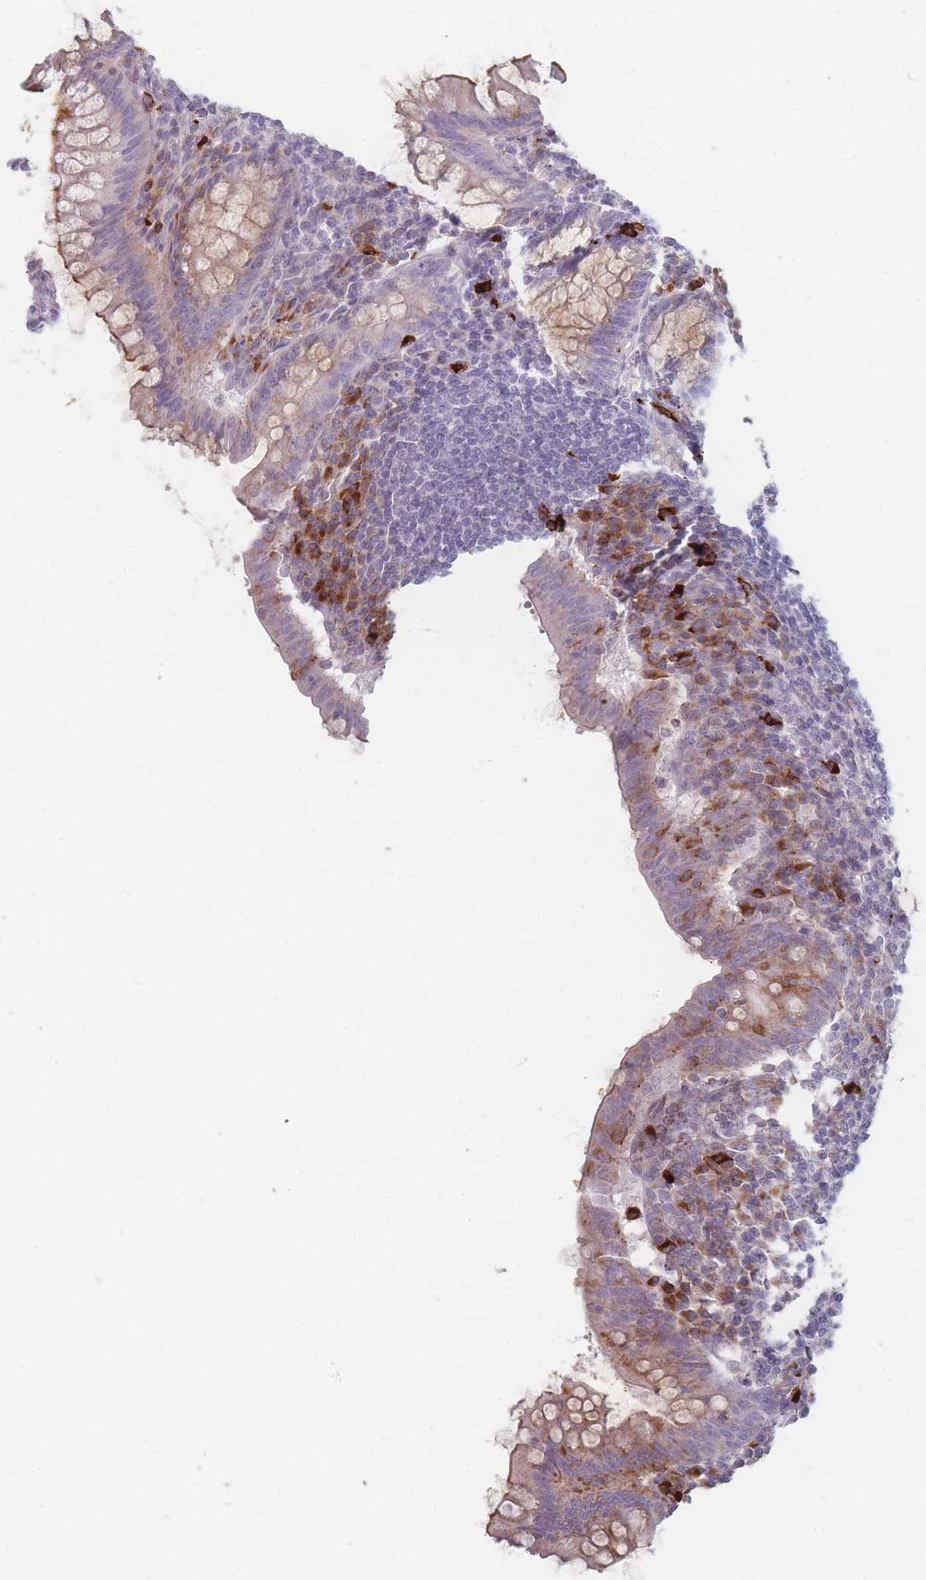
{"staining": {"intensity": "weak", "quantity": "25%-75%", "location": "cytoplasmic/membranous"}, "tissue": "appendix", "cell_type": "Glandular cells", "image_type": "normal", "snomed": [{"axis": "morphology", "description": "Normal tissue, NOS"}, {"axis": "topography", "description": "Appendix"}], "caption": "Appendix stained for a protein (brown) displays weak cytoplasmic/membranous positive staining in about 25%-75% of glandular cells.", "gene": "SLC2A6", "patient": {"sex": "female", "age": 33}}